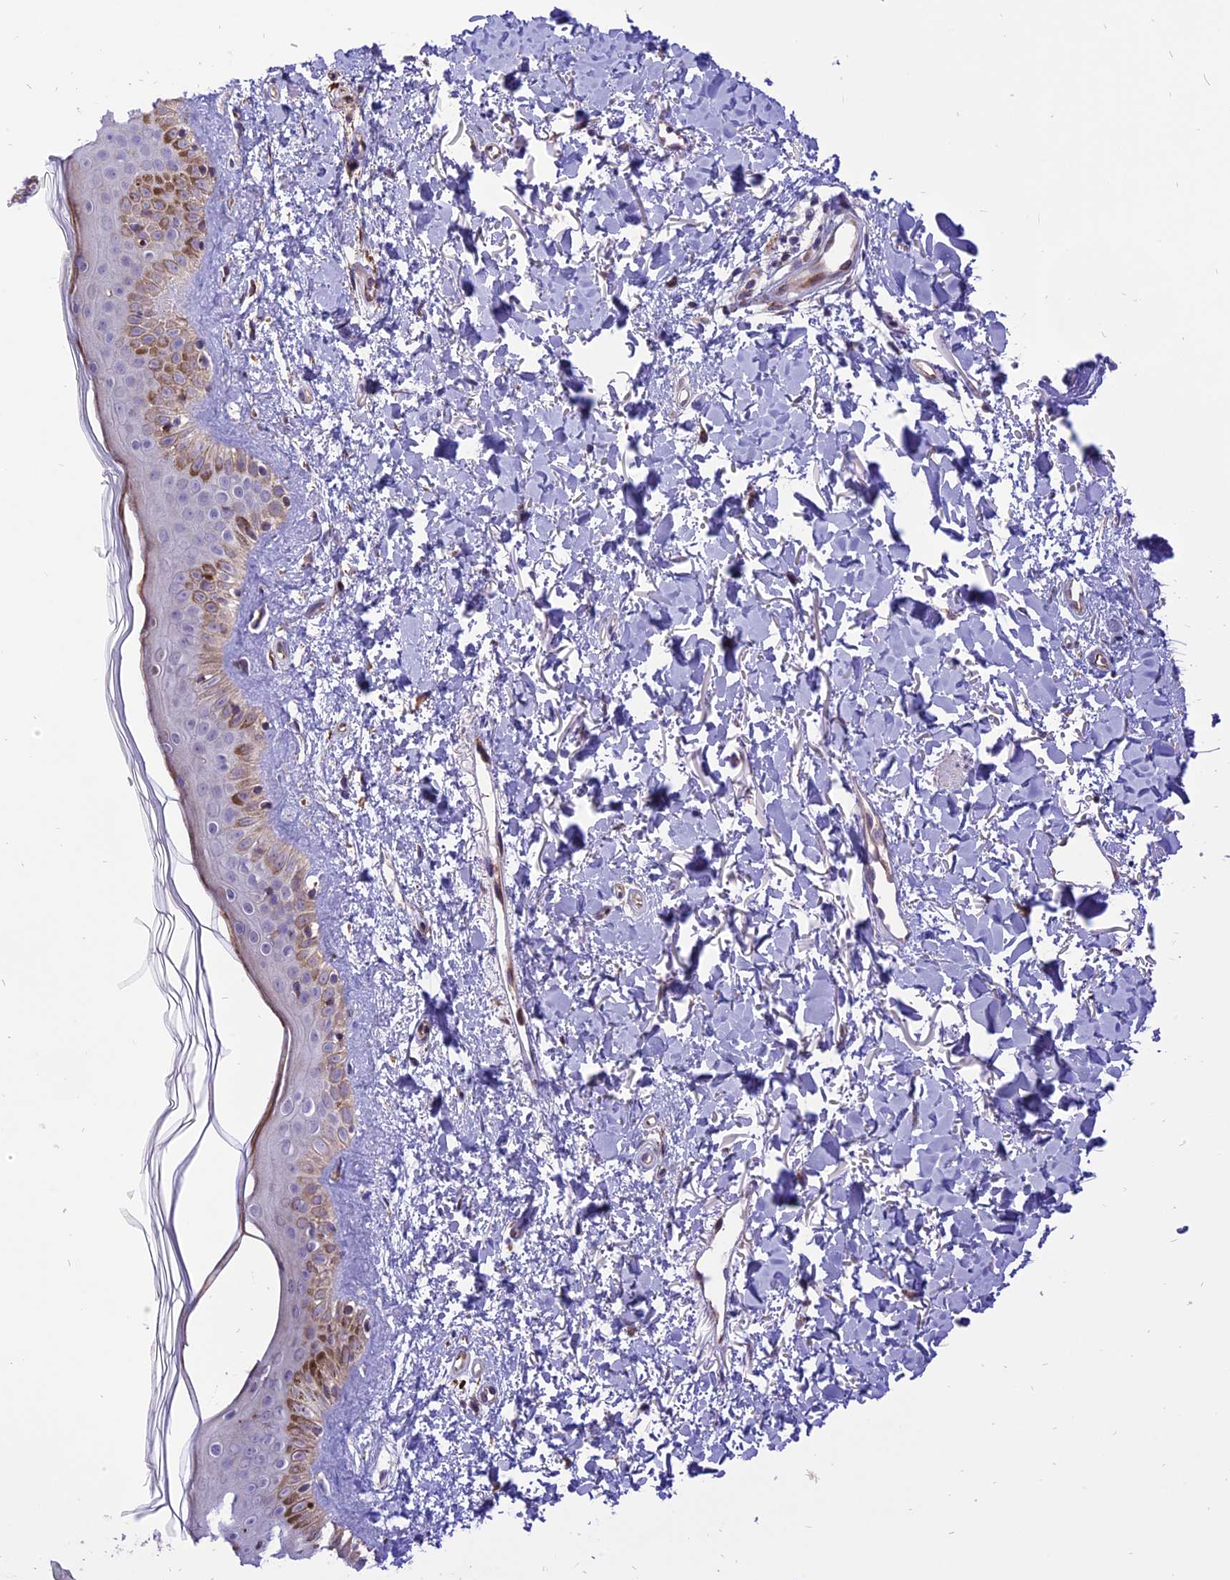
{"staining": {"intensity": "negative", "quantity": "none", "location": "none"}, "tissue": "skin", "cell_type": "Fibroblasts", "image_type": "normal", "snomed": [{"axis": "morphology", "description": "Normal tissue, NOS"}, {"axis": "topography", "description": "Skin"}], "caption": "Immunohistochemistry photomicrograph of unremarkable skin: skin stained with DAB reveals no significant protein expression in fibroblasts.", "gene": "ARMCX6", "patient": {"sex": "female", "age": 58}}